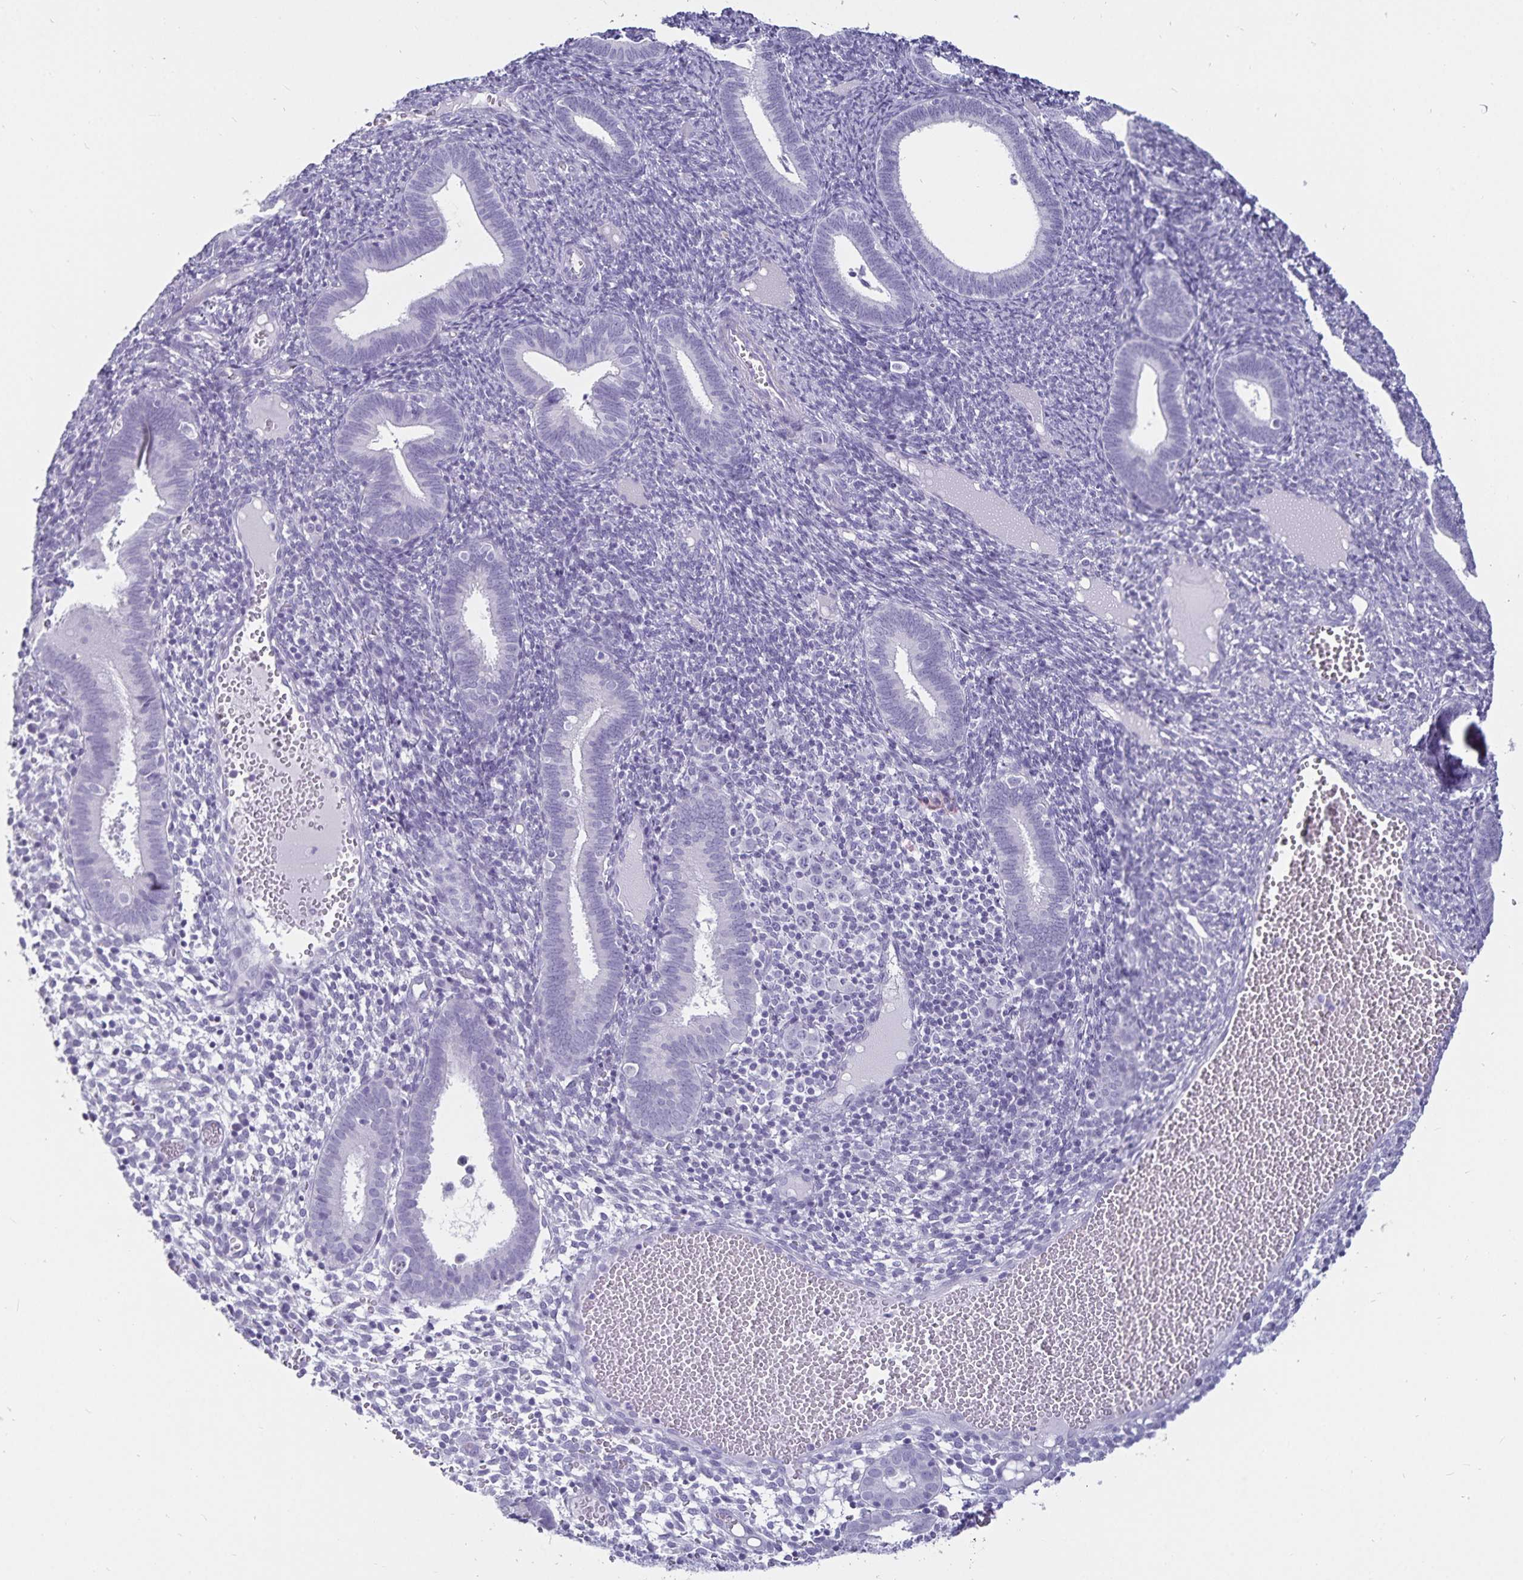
{"staining": {"intensity": "negative", "quantity": "none", "location": "none"}, "tissue": "endometrium", "cell_type": "Cells in endometrial stroma", "image_type": "normal", "snomed": [{"axis": "morphology", "description": "Normal tissue, NOS"}, {"axis": "topography", "description": "Endometrium"}], "caption": "Histopathology image shows no significant protein expression in cells in endometrial stroma of benign endometrium. (DAB IHC with hematoxylin counter stain).", "gene": "DEFA6", "patient": {"sex": "female", "age": 41}}